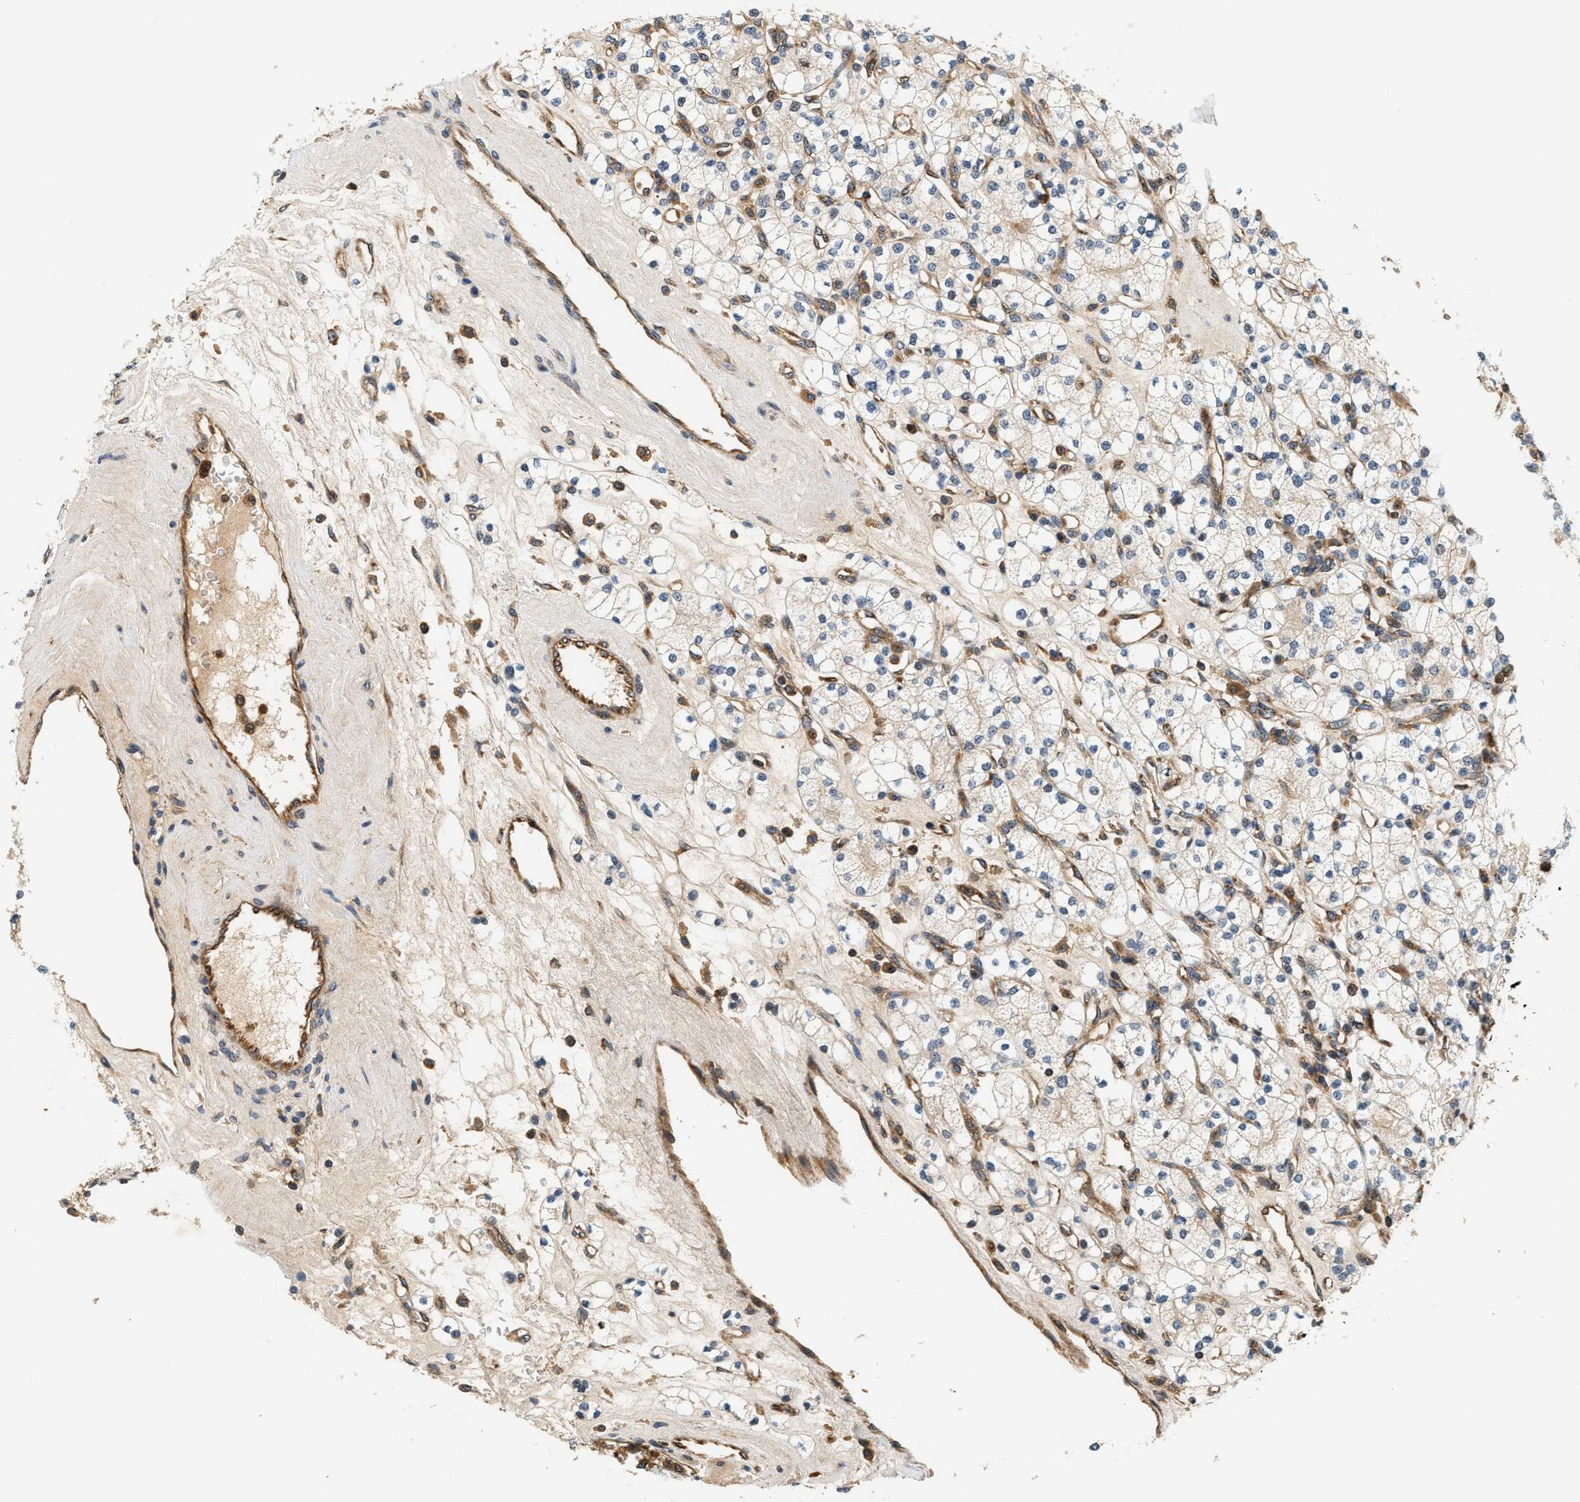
{"staining": {"intensity": "weak", "quantity": "25%-75%", "location": "cytoplasmic/membranous"}, "tissue": "renal cancer", "cell_type": "Tumor cells", "image_type": "cancer", "snomed": [{"axis": "morphology", "description": "Adenocarcinoma, NOS"}, {"axis": "topography", "description": "Kidney"}], "caption": "High-magnification brightfield microscopy of renal adenocarcinoma stained with DAB (3,3'-diaminobenzidine) (brown) and counterstained with hematoxylin (blue). tumor cells exhibit weak cytoplasmic/membranous expression is seen in about25%-75% of cells. The protein is stained brown, and the nuclei are stained in blue (DAB (3,3'-diaminobenzidine) IHC with brightfield microscopy, high magnification).", "gene": "SAMD9", "patient": {"sex": "male", "age": 77}}